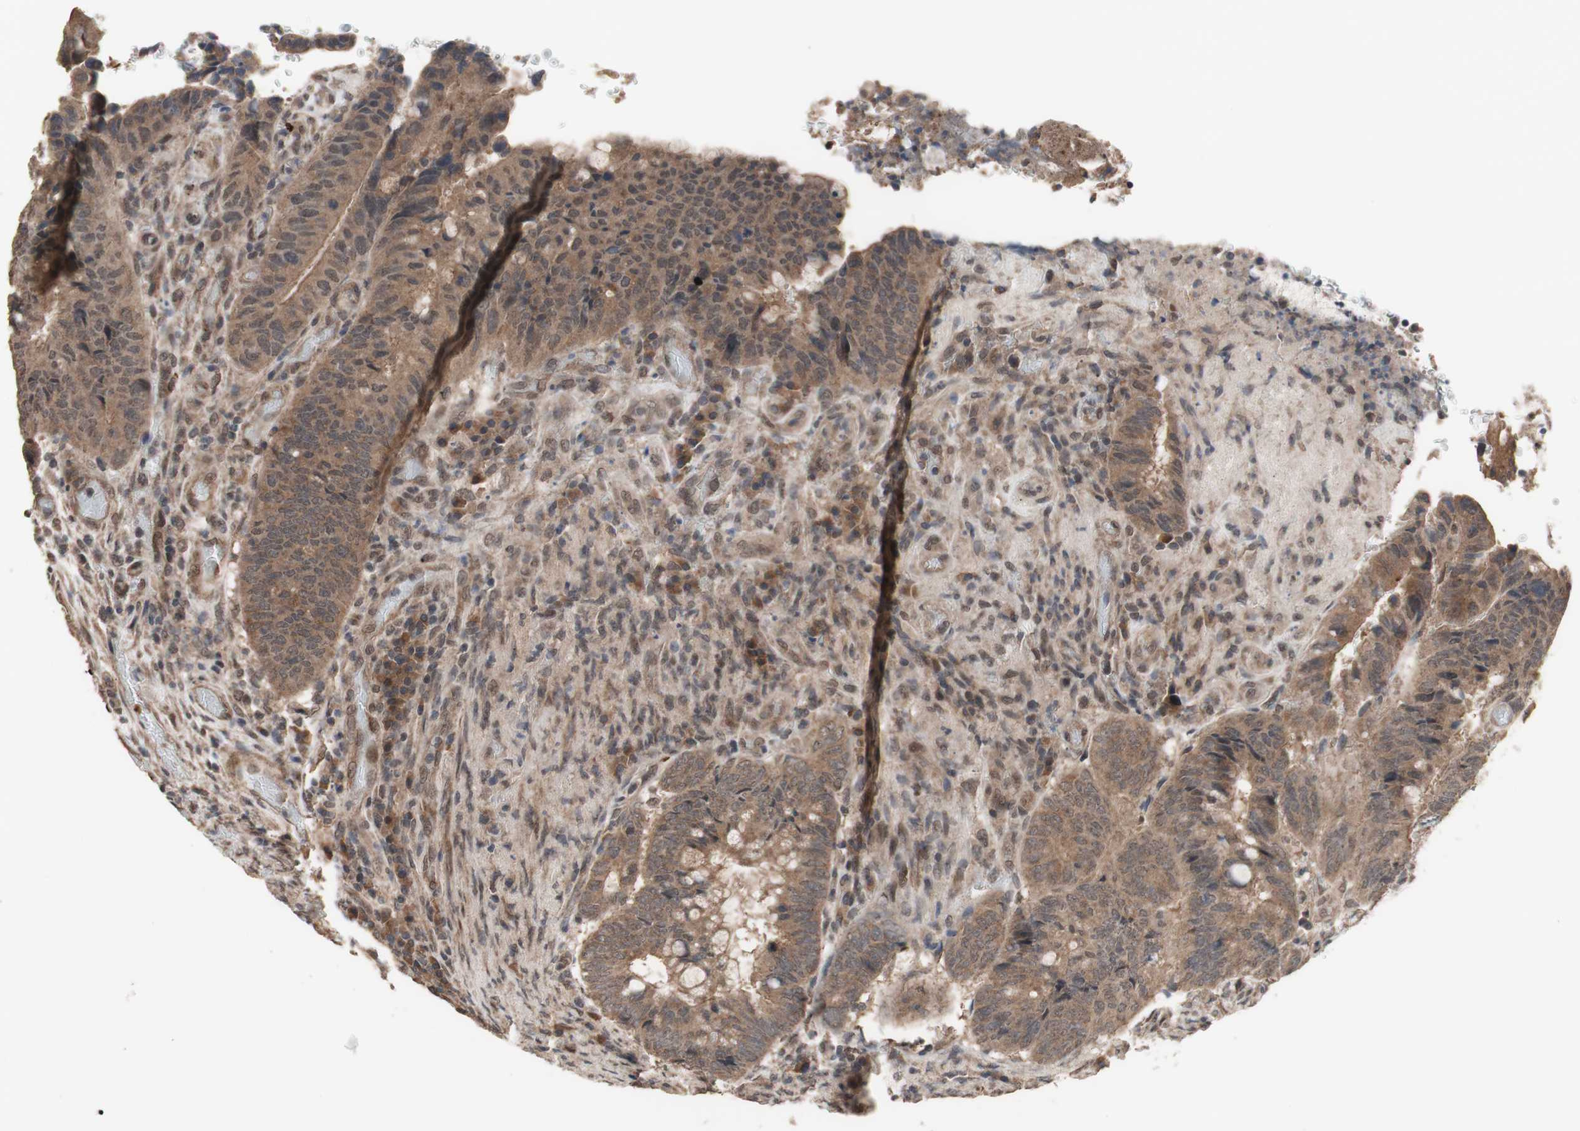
{"staining": {"intensity": "moderate", "quantity": ">75%", "location": "cytoplasmic/membranous"}, "tissue": "colorectal cancer", "cell_type": "Tumor cells", "image_type": "cancer", "snomed": [{"axis": "morphology", "description": "Normal tissue, NOS"}, {"axis": "morphology", "description": "Adenocarcinoma, NOS"}, {"axis": "topography", "description": "Rectum"}, {"axis": "topography", "description": "Peripheral nerve tissue"}], "caption": "Immunohistochemical staining of human adenocarcinoma (colorectal) displays moderate cytoplasmic/membranous protein expression in approximately >75% of tumor cells. (brown staining indicates protein expression, while blue staining denotes nuclei).", "gene": "KANSL1", "patient": {"sex": "male", "age": 92}}